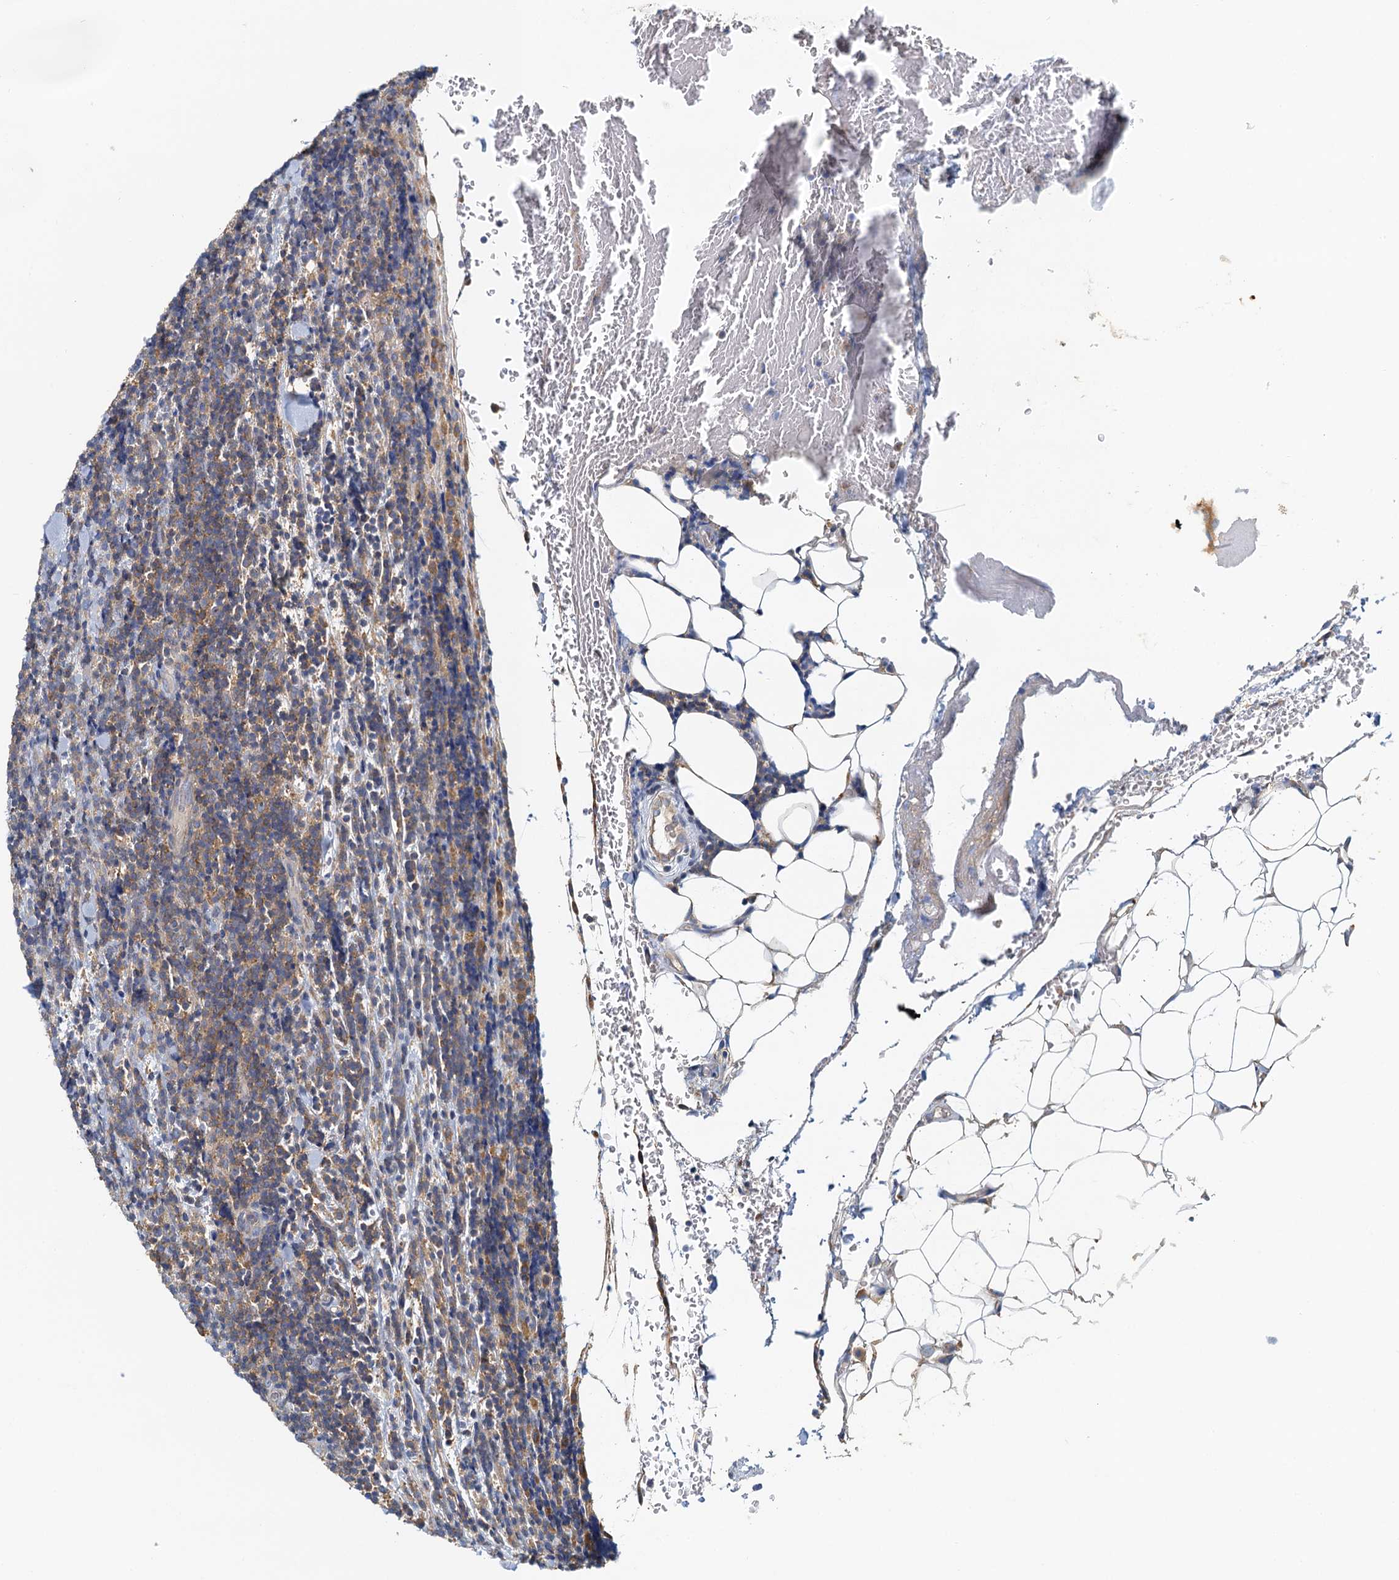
{"staining": {"intensity": "weak", "quantity": "25%-75%", "location": "cytoplasmic/membranous"}, "tissue": "lymphoma", "cell_type": "Tumor cells", "image_type": "cancer", "snomed": [{"axis": "morphology", "description": "Malignant lymphoma, non-Hodgkin's type, Low grade"}, {"axis": "topography", "description": "Lymph node"}], "caption": "Lymphoma tissue shows weak cytoplasmic/membranous positivity in about 25%-75% of tumor cells", "gene": "TOLLIP", "patient": {"sex": "male", "age": 66}}